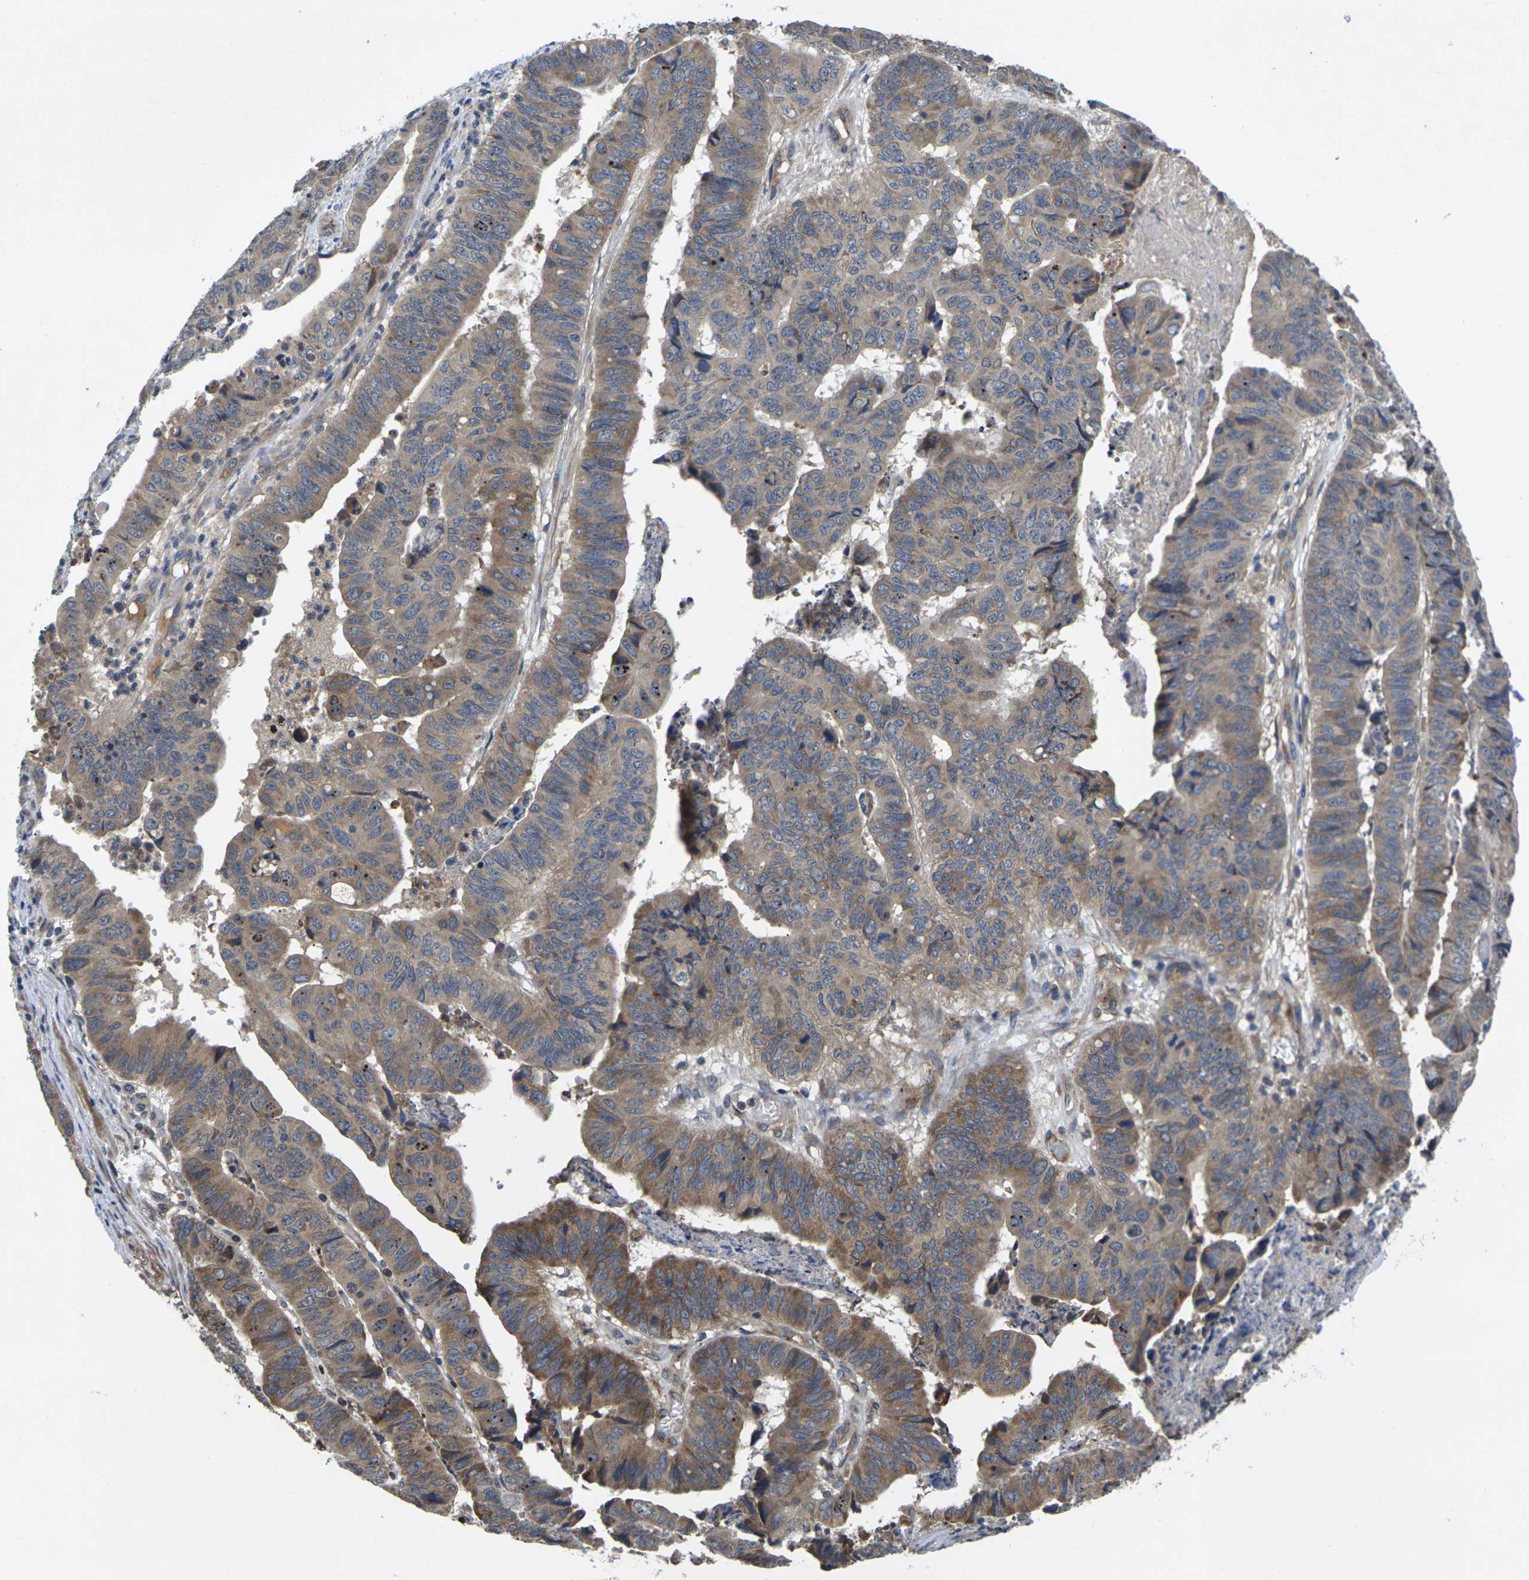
{"staining": {"intensity": "moderate", "quantity": ">75%", "location": "cytoplasmic/membranous"}, "tissue": "stomach cancer", "cell_type": "Tumor cells", "image_type": "cancer", "snomed": [{"axis": "morphology", "description": "Adenocarcinoma, NOS"}, {"axis": "topography", "description": "Stomach, lower"}], "caption": "Immunohistochemistry (IHC) of human stomach cancer (adenocarcinoma) reveals medium levels of moderate cytoplasmic/membranous positivity in approximately >75% of tumor cells.", "gene": "KIF1B", "patient": {"sex": "male", "age": 77}}